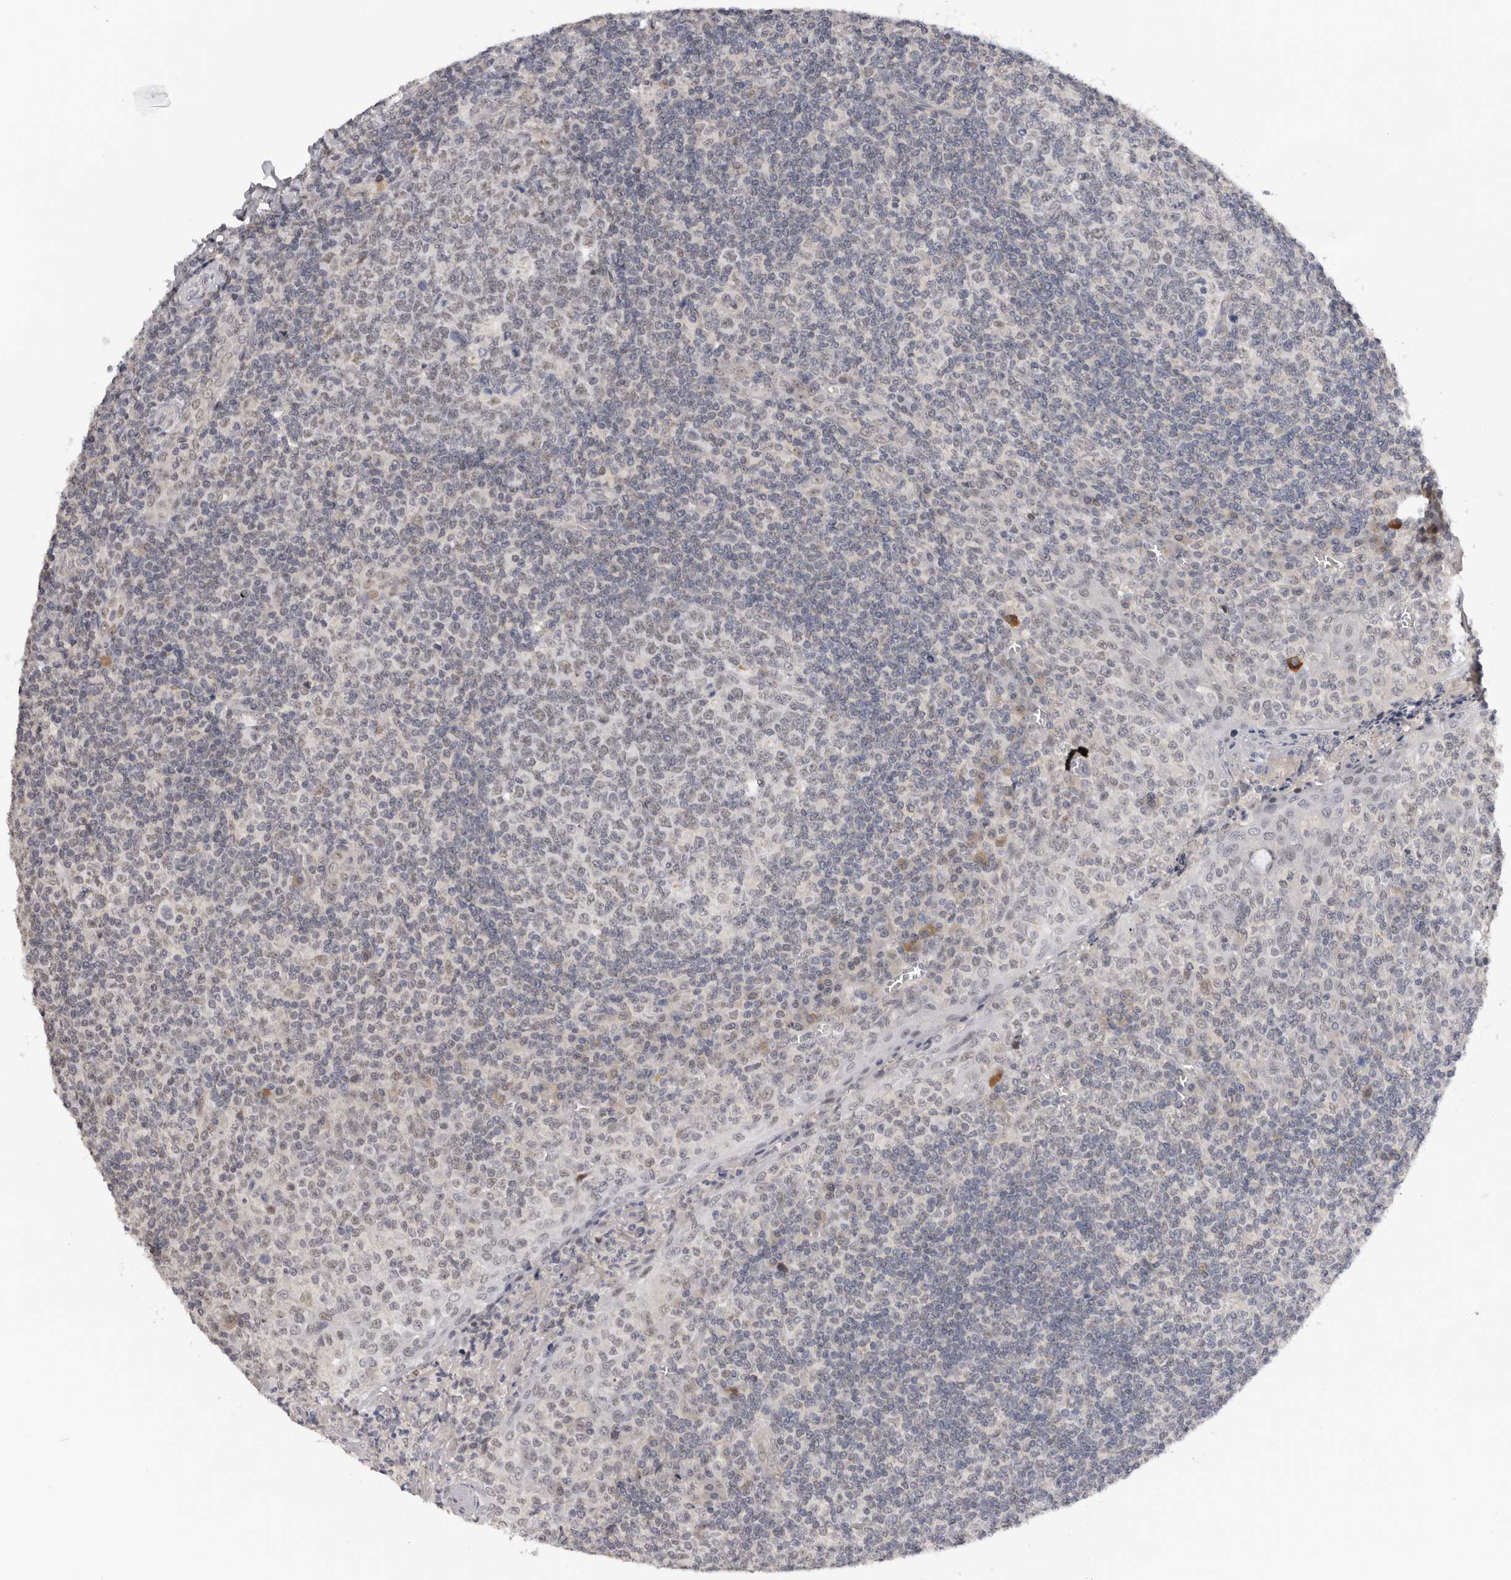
{"staining": {"intensity": "moderate", "quantity": "25%-75%", "location": "nuclear"}, "tissue": "tonsil", "cell_type": "Germinal center cells", "image_type": "normal", "snomed": [{"axis": "morphology", "description": "Normal tissue, NOS"}, {"axis": "topography", "description": "Tonsil"}], "caption": "Tonsil stained with DAB (3,3'-diaminobenzidine) IHC shows medium levels of moderate nuclear positivity in about 25%-75% of germinal center cells.", "gene": "BRCA2", "patient": {"sex": "female", "age": 19}}